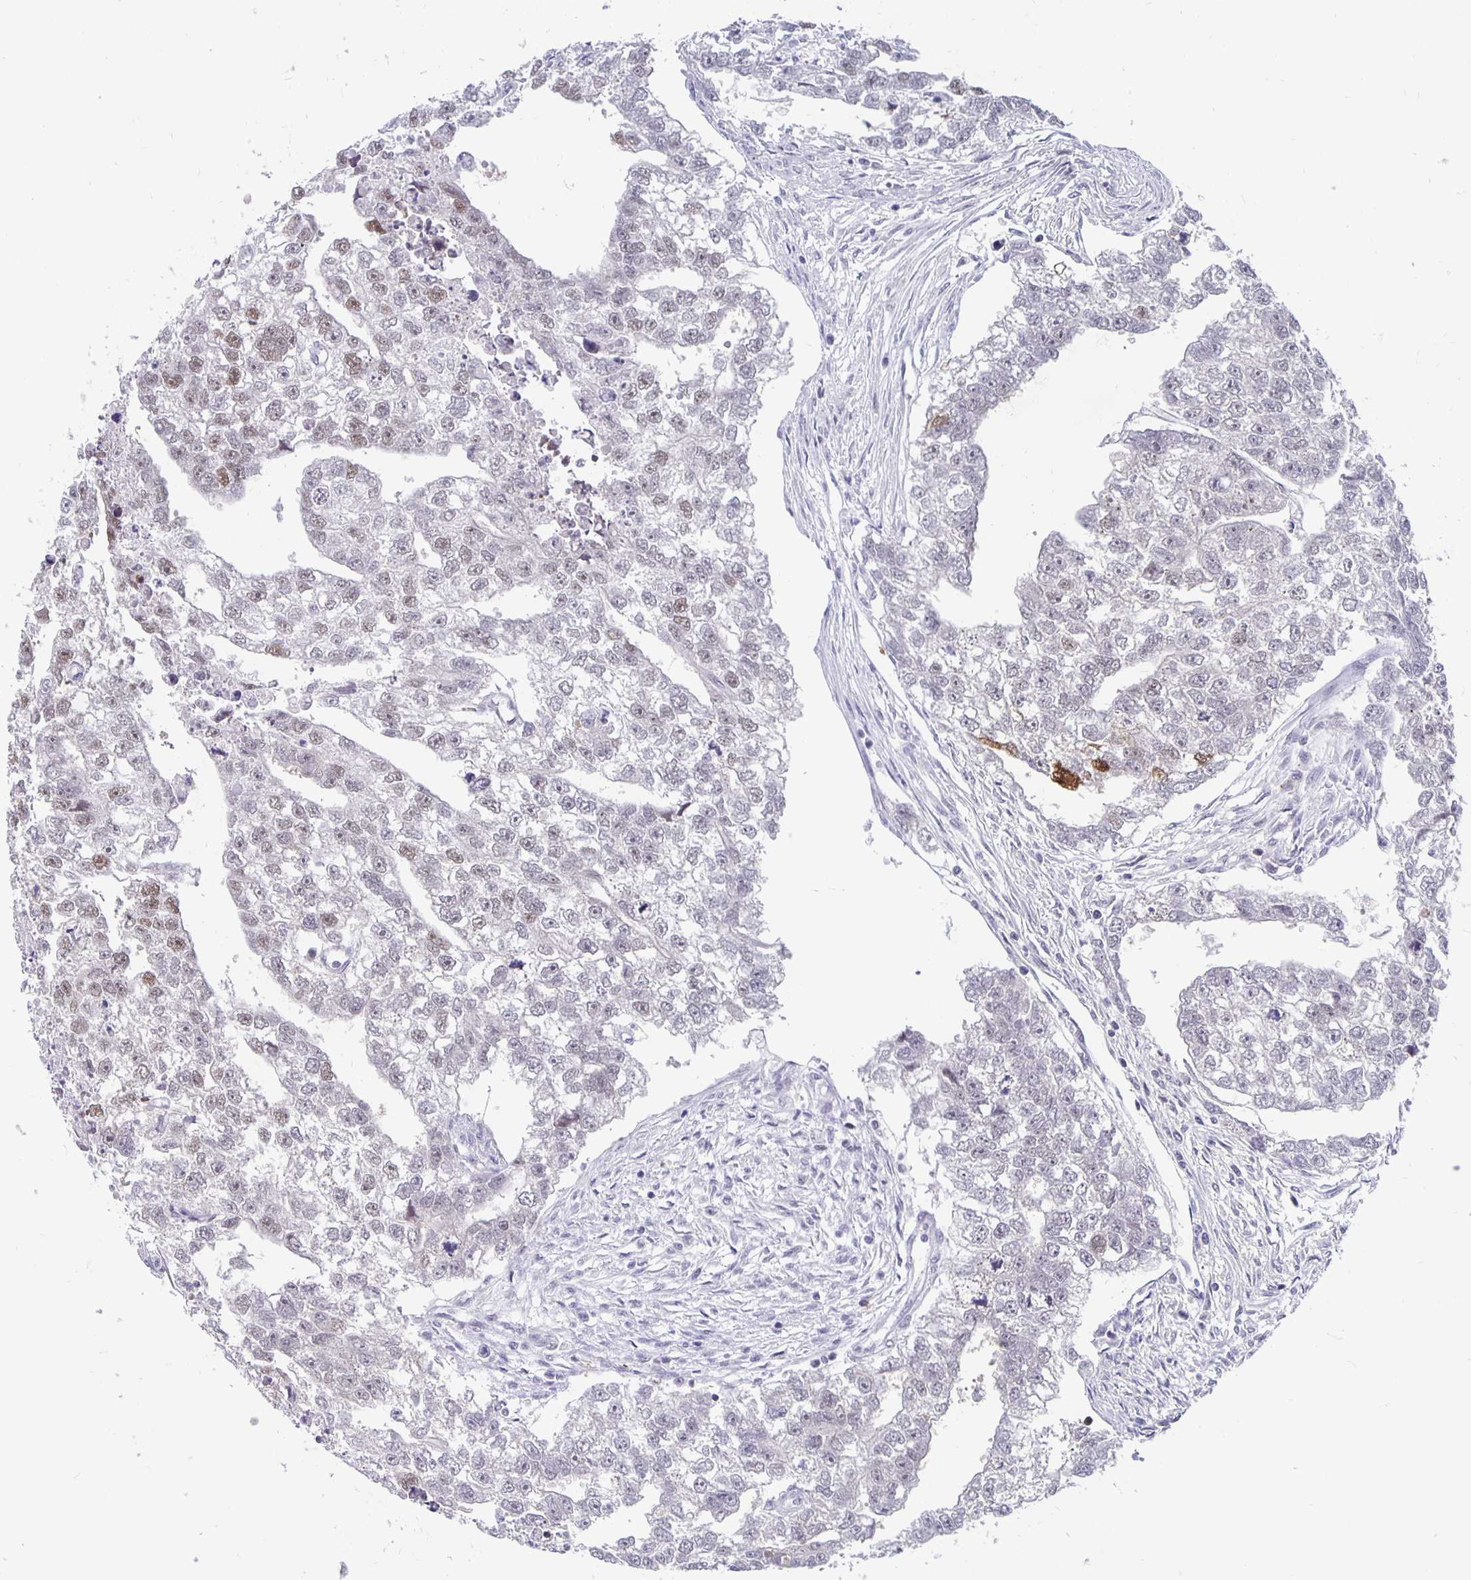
{"staining": {"intensity": "weak", "quantity": "<25%", "location": "nuclear"}, "tissue": "testis cancer", "cell_type": "Tumor cells", "image_type": "cancer", "snomed": [{"axis": "morphology", "description": "Carcinoma, Embryonal, NOS"}, {"axis": "morphology", "description": "Teratoma, malignant, NOS"}, {"axis": "topography", "description": "Testis"}], "caption": "A high-resolution micrograph shows IHC staining of testis cancer (malignant teratoma), which displays no significant expression in tumor cells.", "gene": "ZNF691", "patient": {"sex": "male", "age": 44}}